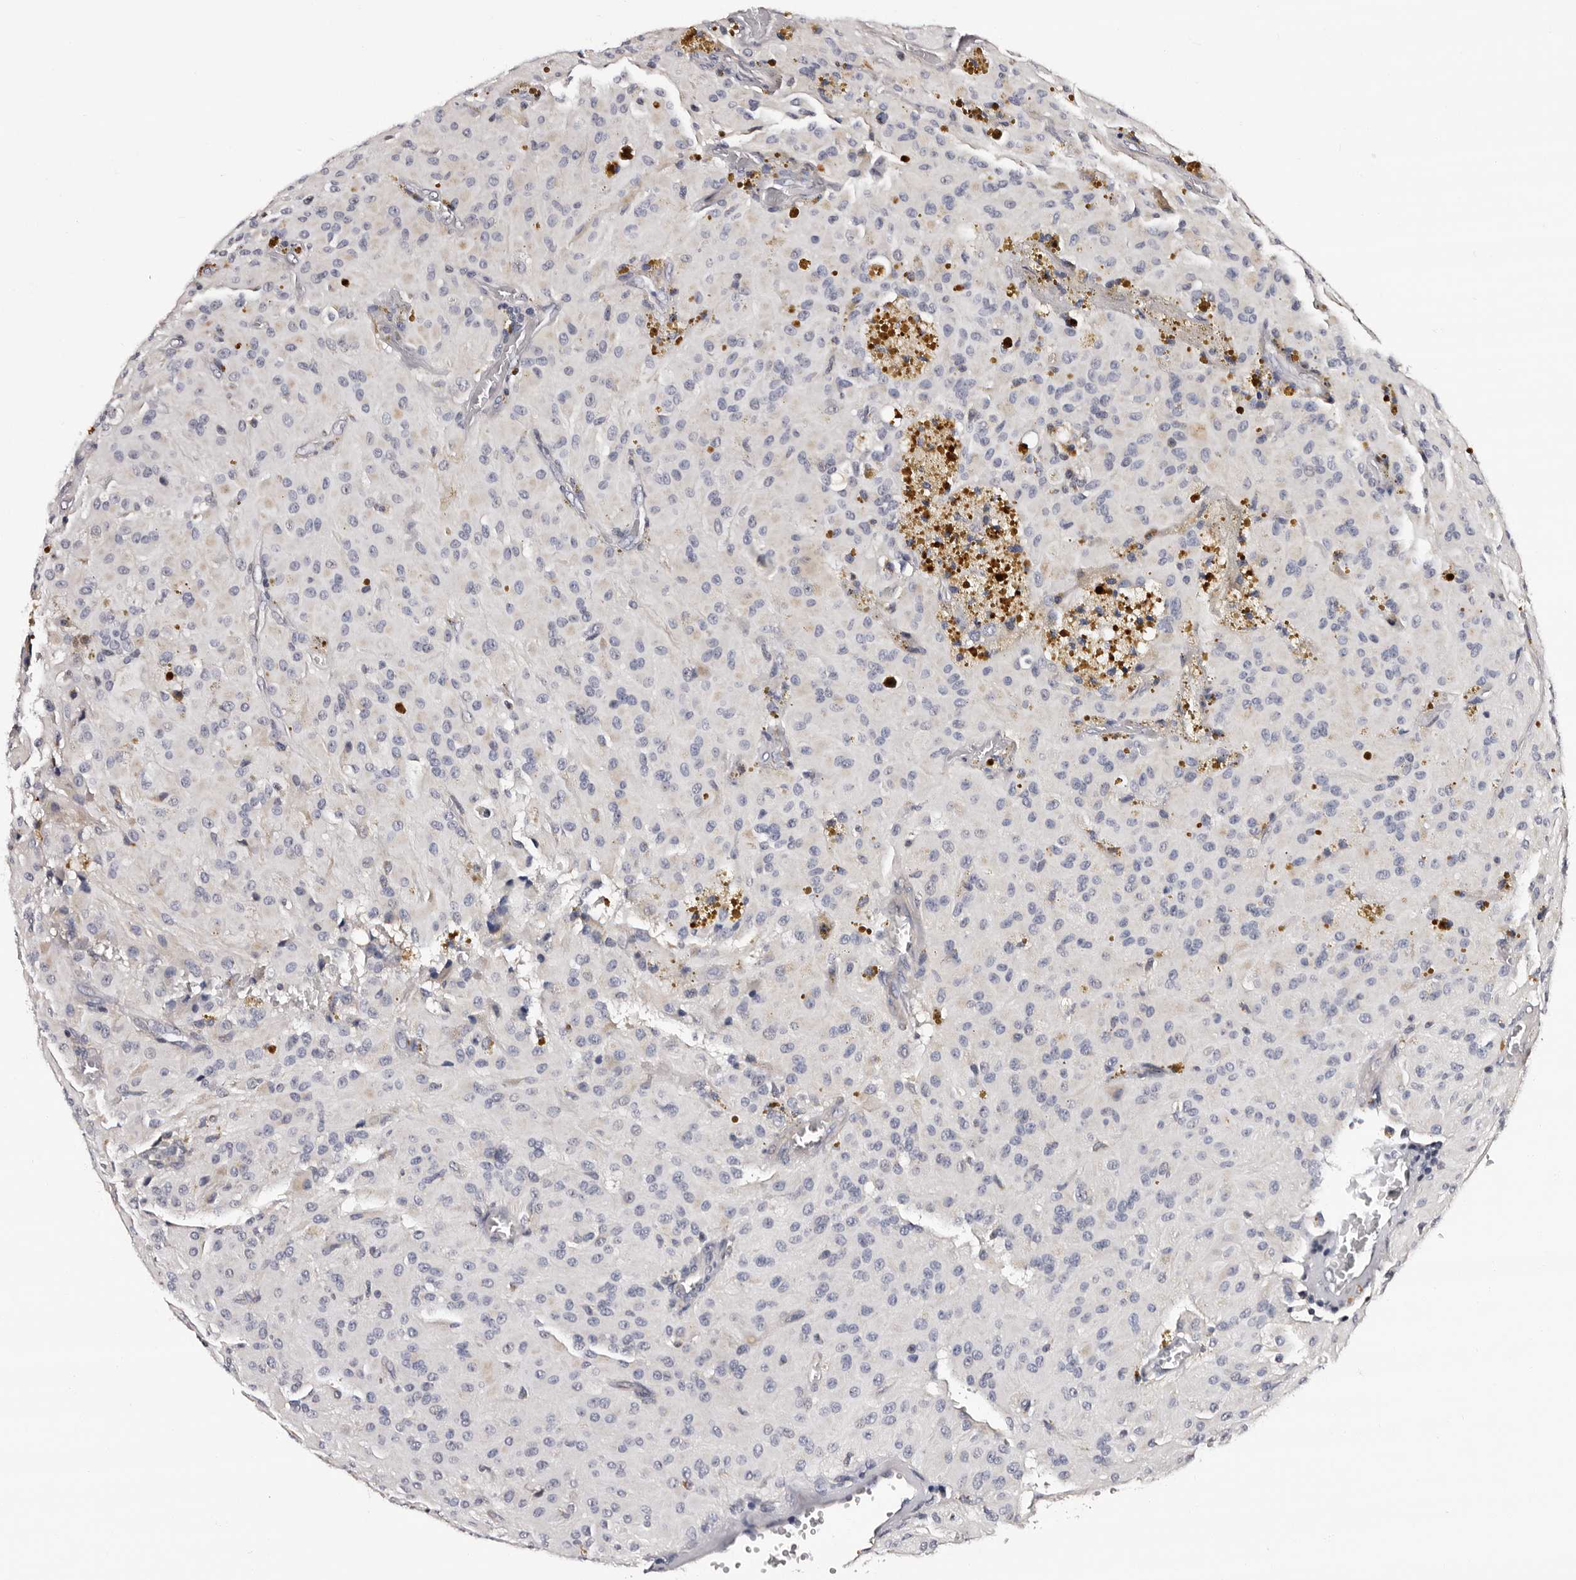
{"staining": {"intensity": "negative", "quantity": "none", "location": "none"}, "tissue": "glioma", "cell_type": "Tumor cells", "image_type": "cancer", "snomed": [{"axis": "morphology", "description": "Glioma, malignant, High grade"}, {"axis": "topography", "description": "Brain"}], "caption": "This is an immunohistochemistry image of glioma. There is no staining in tumor cells.", "gene": "TAF4B", "patient": {"sex": "female", "age": 59}}